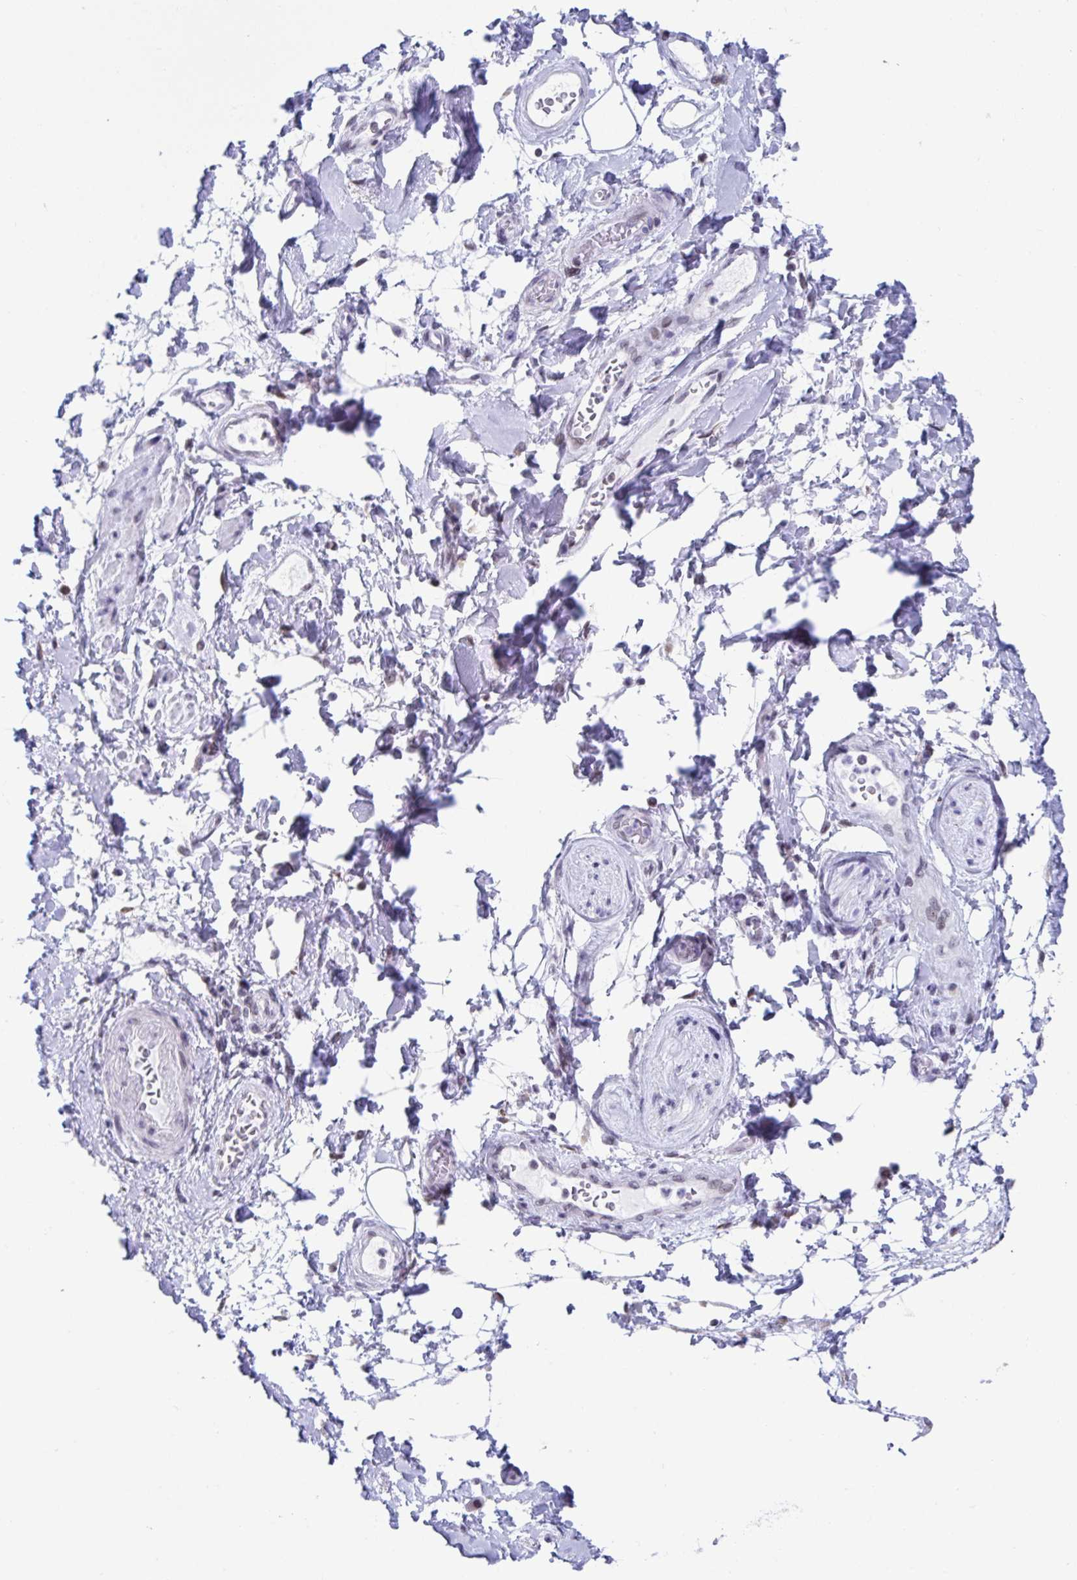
{"staining": {"intensity": "negative", "quantity": "none", "location": "none"}, "tissue": "adipose tissue", "cell_type": "Adipocytes", "image_type": "normal", "snomed": [{"axis": "morphology", "description": "Normal tissue, NOS"}, {"axis": "topography", "description": "Urinary bladder"}, {"axis": "topography", "description": "Peripheral nerve tissue"}], "caption": "DAB (3,3'-diaminobenzidine) immunohistochemical staining of benign adipose tissue reveals no significant positivity in adipocytes.", "gene": "WDR72", "patient": {"sex": "female", "age": 60}}